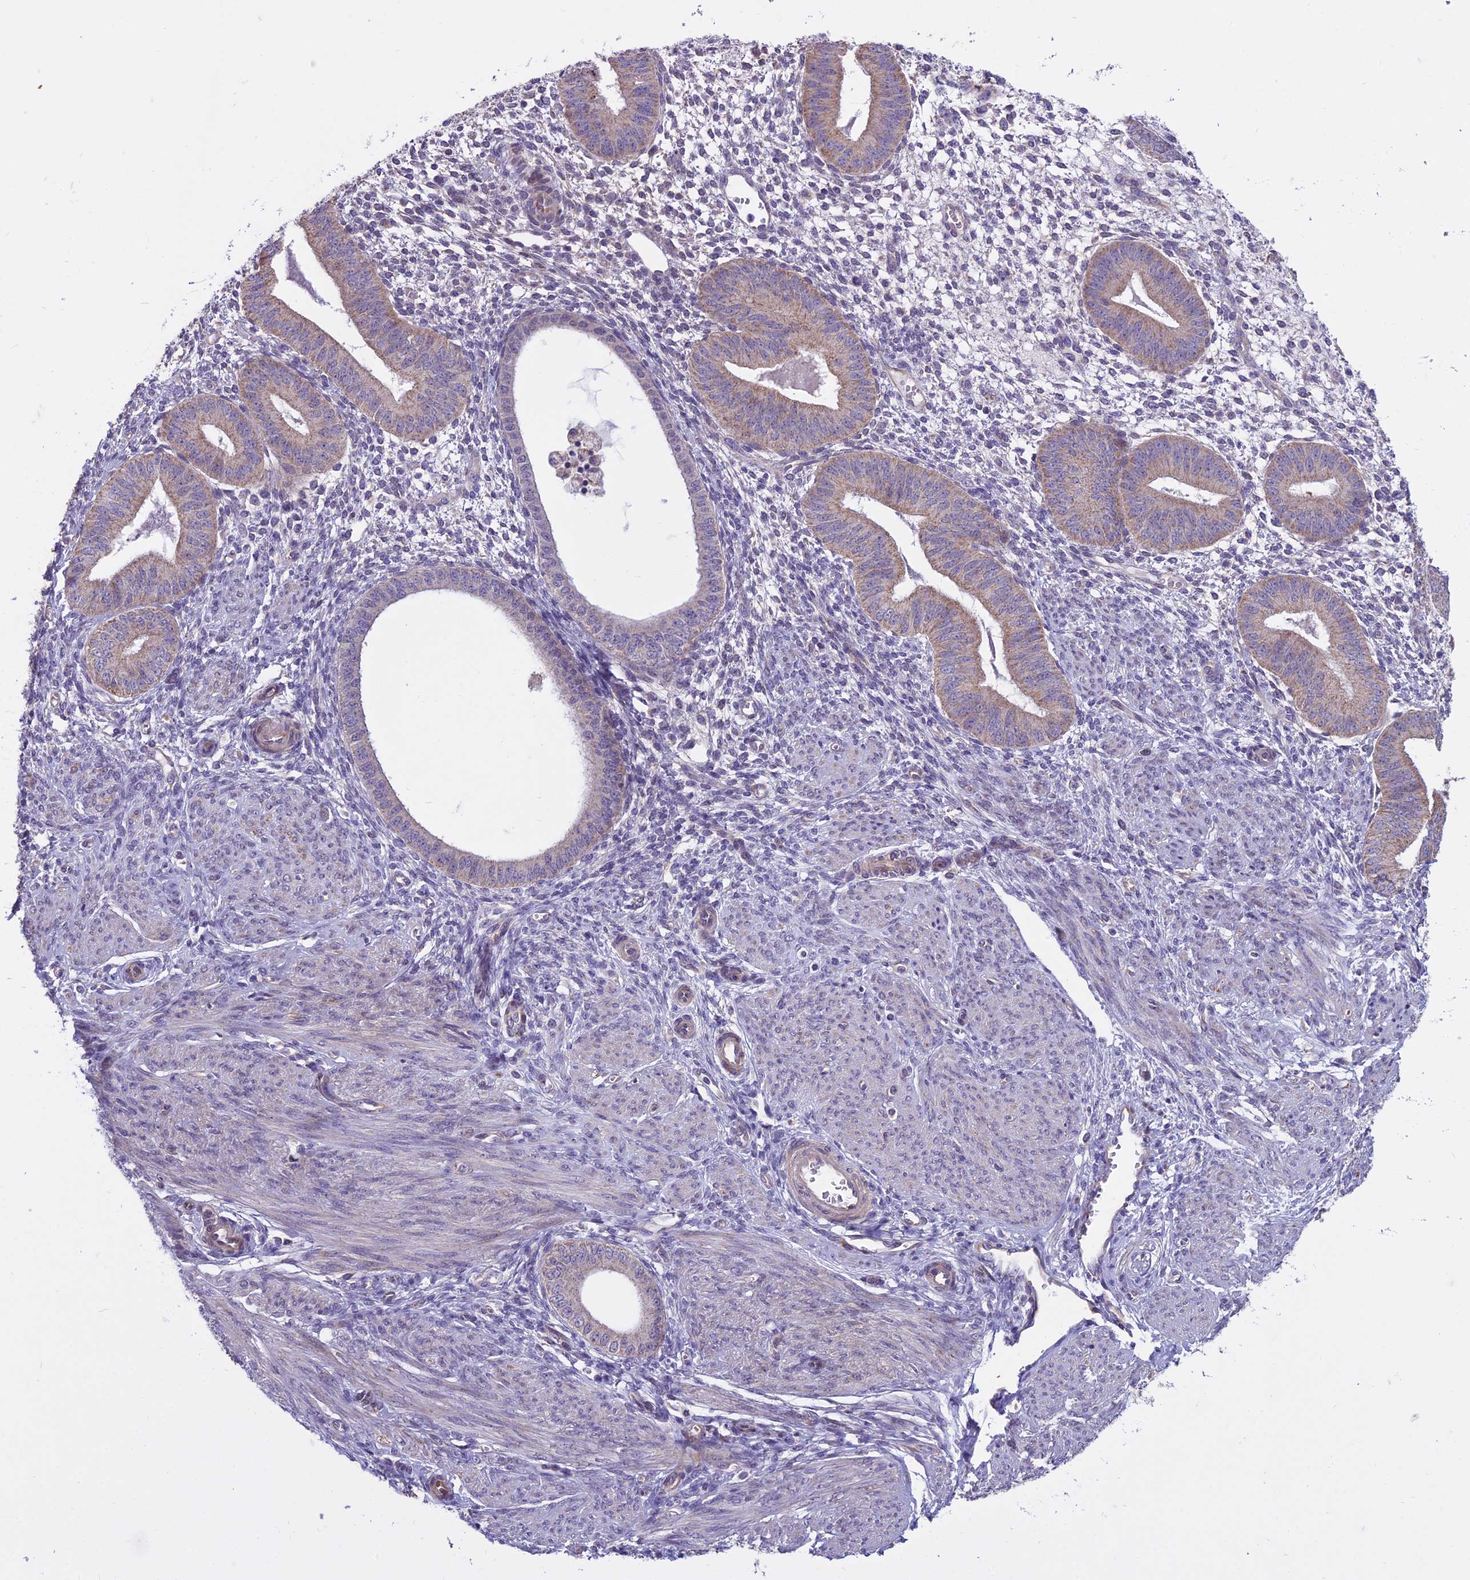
{"staining": {"intensity": "negative", "quantity": "none", "location": "none"}, "tissue": "endometrium", "cell_type": "Cells in endometrial stroma", "image_type": "normal", "snomed": [{"axis": "morphology", "description": "Normal tissue, NOS"}, {"axis": "topography", "description": "Endometrium"}], "caption": "A high-resolution image shows IHC staining of unremarkable endometrium, which displays no significant expression in cells in endometrial stroma. (DAB IHC with hematoxylin counter stain).", "gene": "DUS2", "patient": {"sex": "female", "age": 49}}